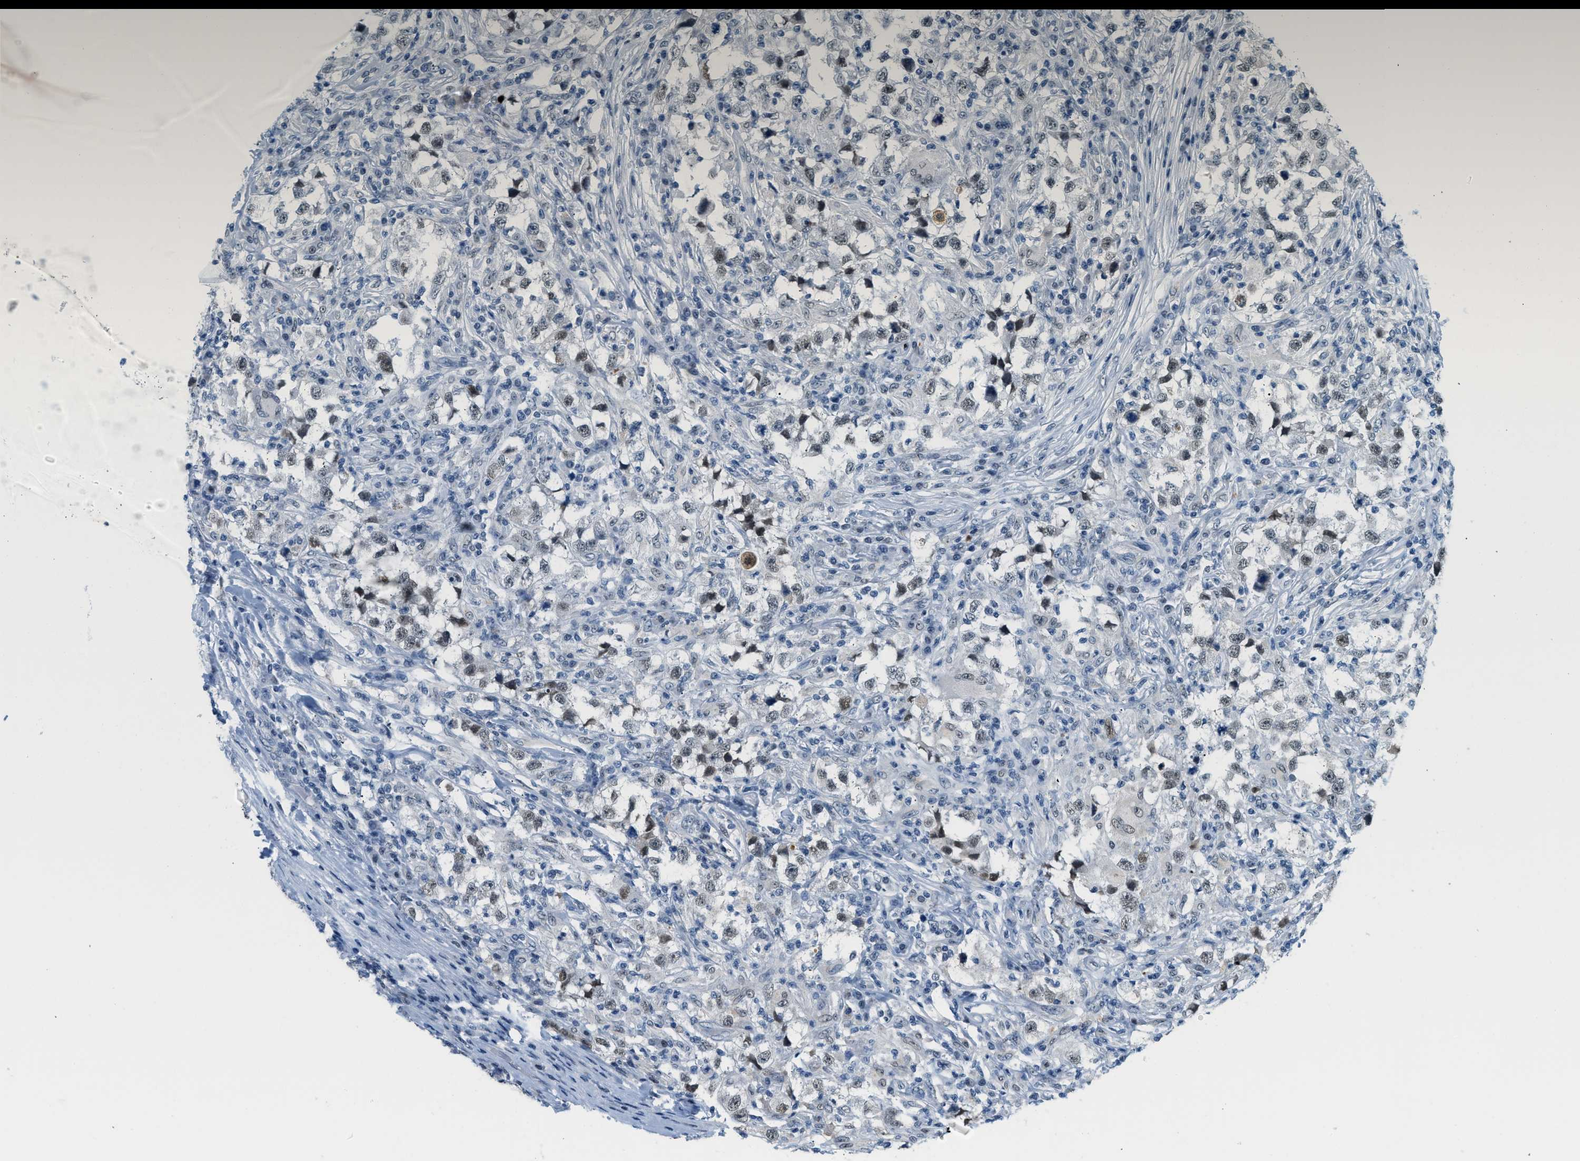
{"staining": {"intensity": "weak", "quantity": "25%-75%", "location": "nuclear"}, "tissue": "testis cancer", "cell_type": "Tumor cells", "image_type": "cancer", "snomed": [{"axis": "morphology", "description": "Carcinoma, Embryonal, NOS"}, {"axis": "topography", "description": "Testis"}], "caption": "IHC photomicrograph of human testis cancer (embryonal carcinoma) stained for a protein (brown), which demonstrates low levels of weak nuclear positivity in about 25%-75% of tumor cells.", "gene": "HIPK1", "patient": {"sex": "male", "age": 21}}